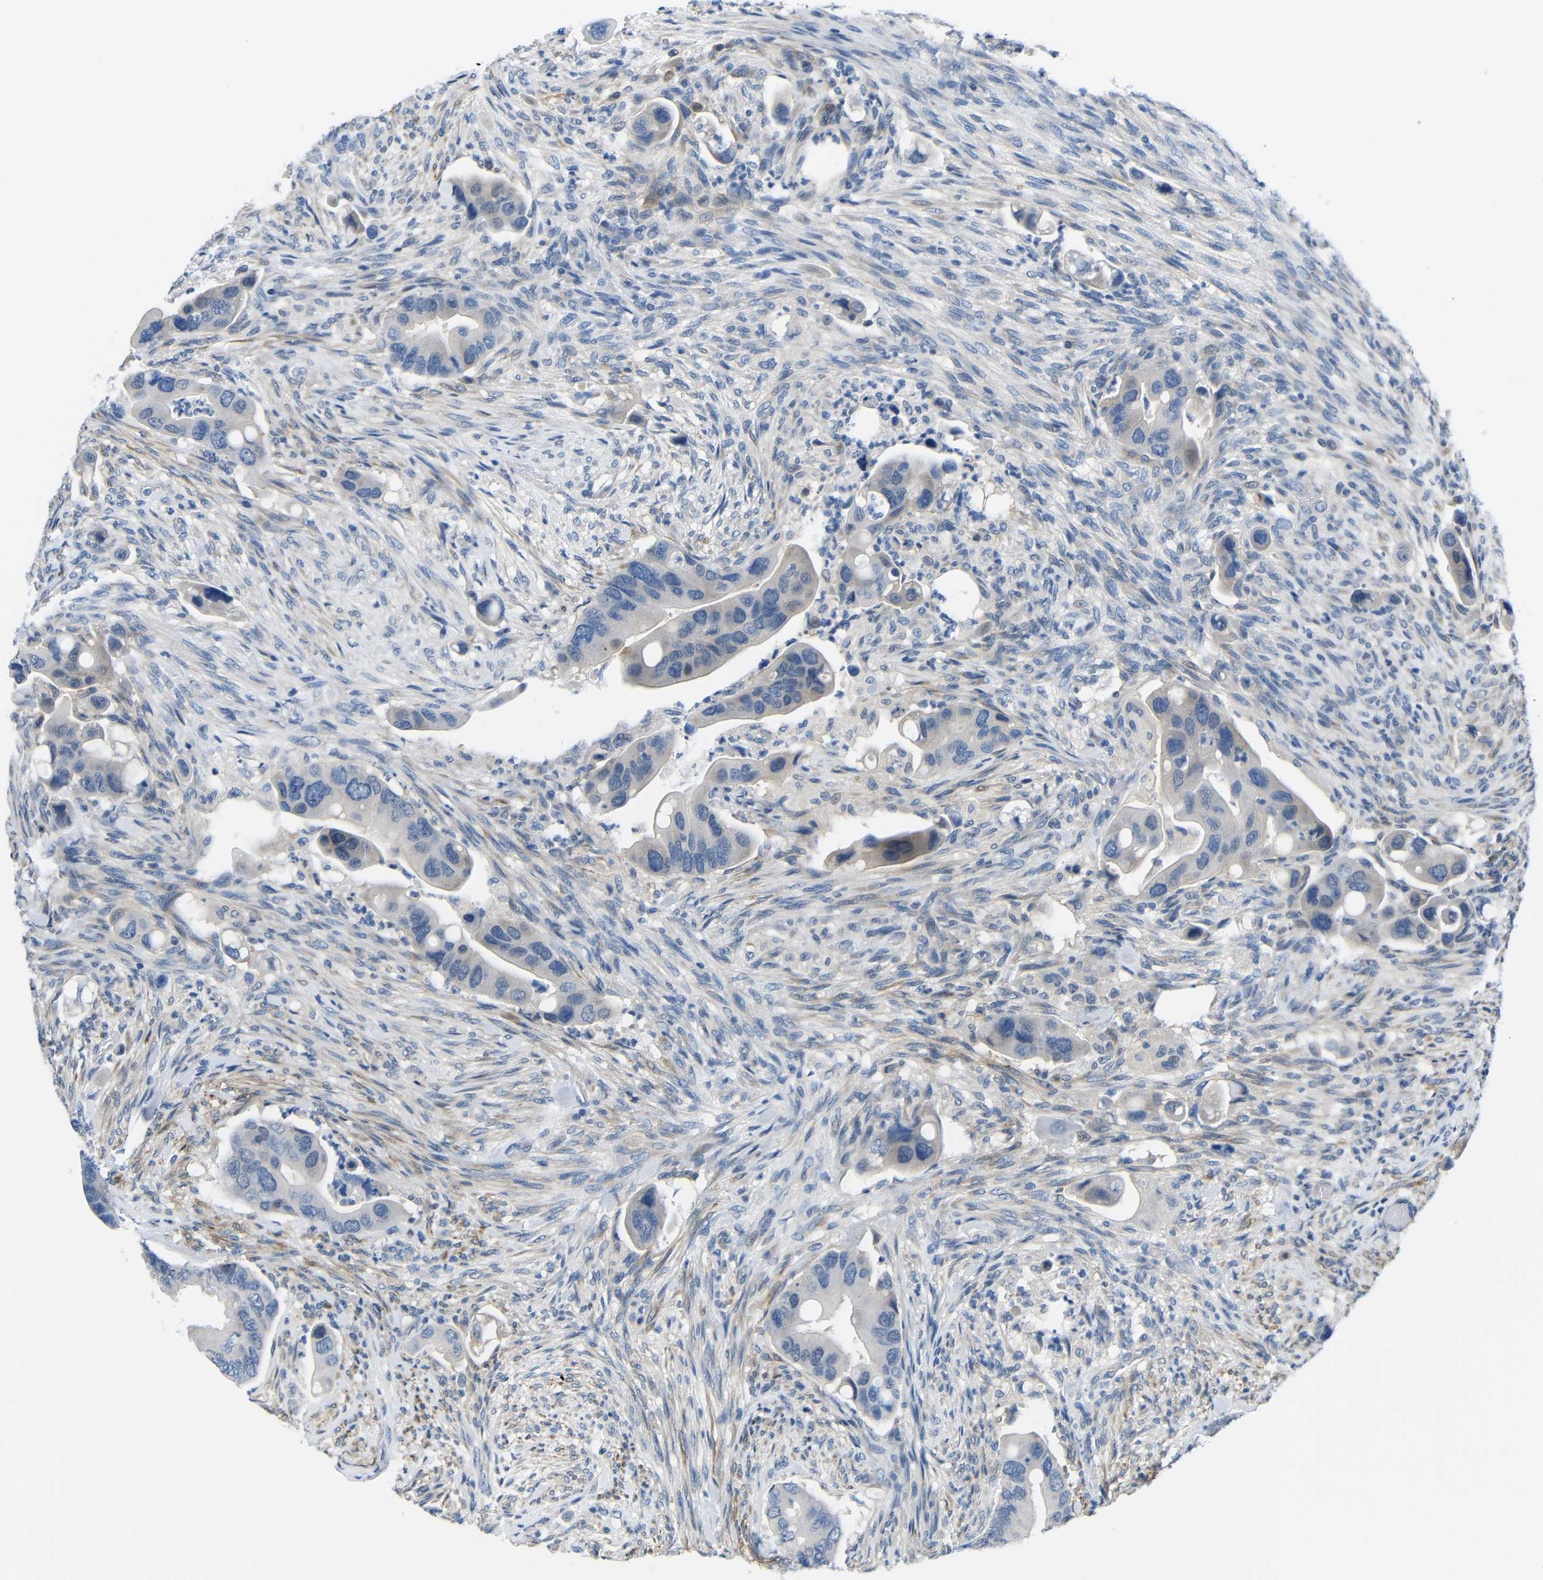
{"staining": {"intensity": "negative", "quantity": "none", "location": "none"}, "tissue": "colorectal cancer", "cell_type": "Tumor cells", "image_type": "cancer", "snomed": [{"axis": "morphology", "description": "Adenocarcinoma, NOS"}, {"axis": "topography", "description": "Rectum"}], "caption": "This is a image of IHC staining of colorectal cancer, which shows no positivity in tumor cells.", "gene": "NEGR1", "patient": {"sex": "female", "age": 57}}